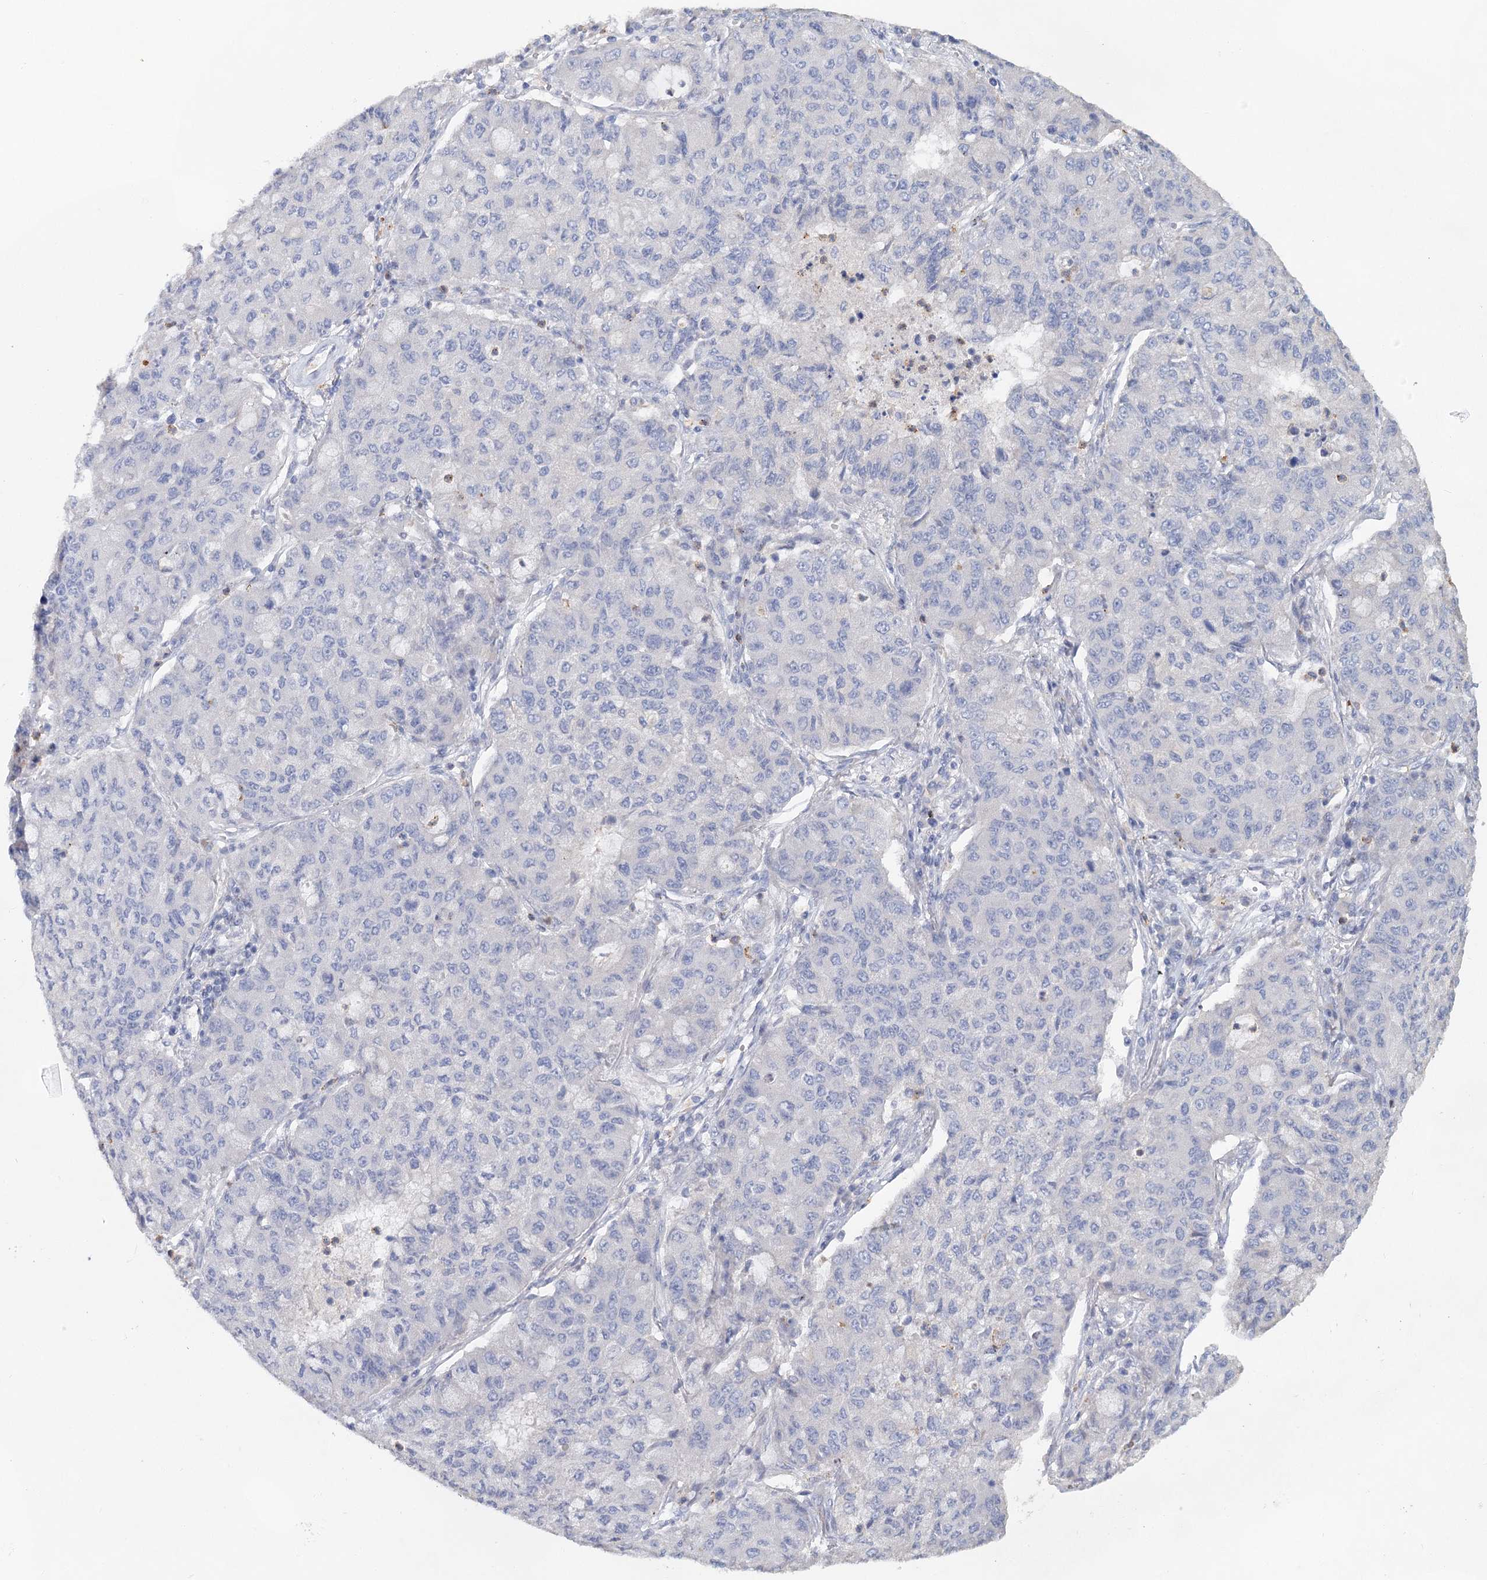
{"staining": {"intensity": "negative", "quantity": "none", "location": "none"}, "tissue": "lung cancer", "cell_type": "Tumor cells", "image_type": "cancer", "snomed": [{"axis": "morphology", "description": "Squamous cell carcinoma, NOS"}, {"axis": "topography", "description": "Lung"}], "caption": "This is an immunohistochemistry micrograph of human squamous cell carcinoma (lung). There is no positivity in tumor cells.", "gene": "MYL6B", "patient": {"sex": "male", "age": 74}}